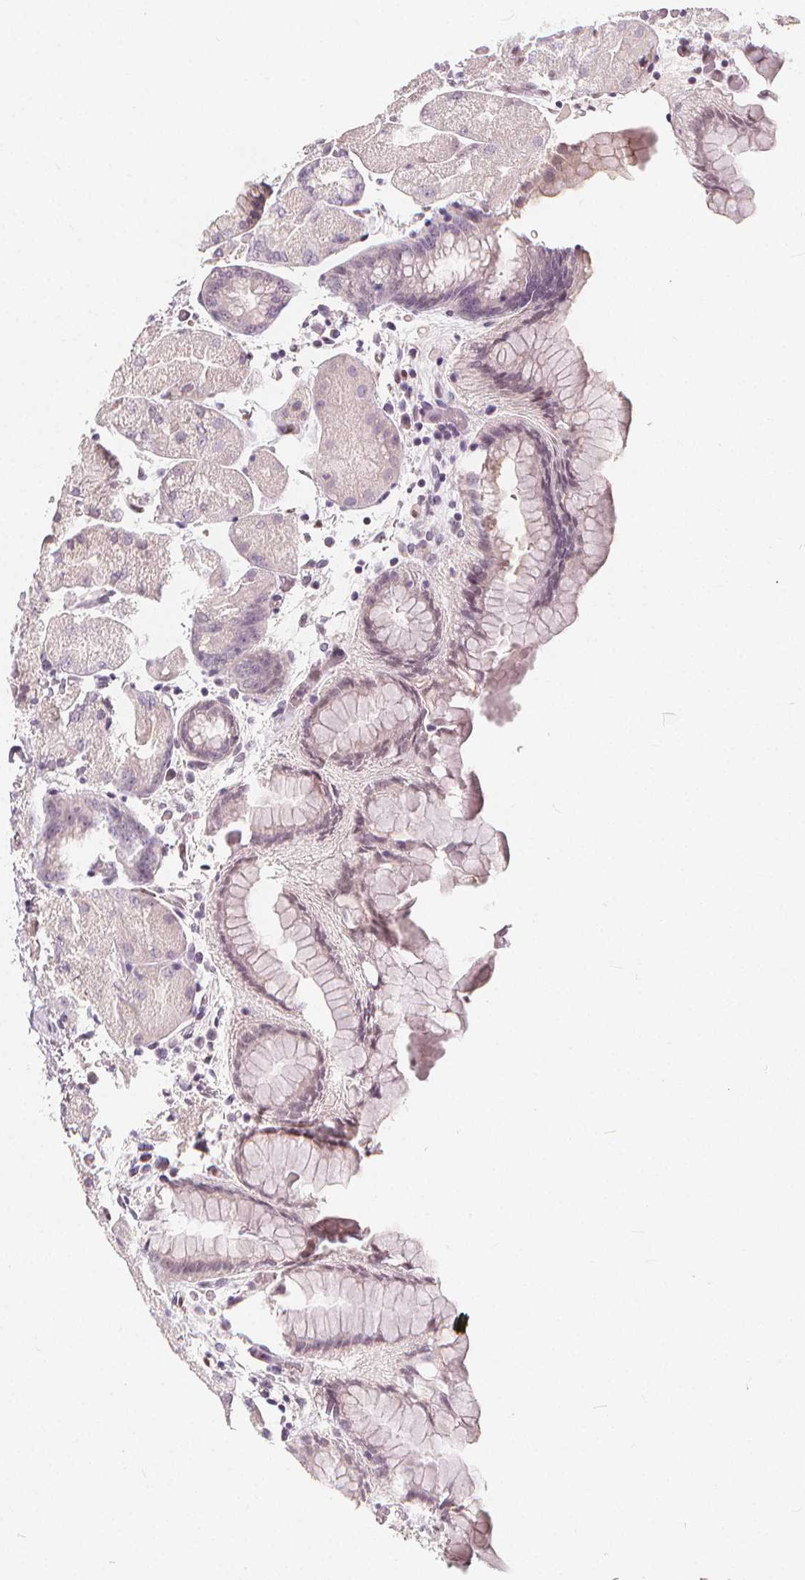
{"staining": {"intensity": "negative", "quantity": "none", "location": "none"}, "tissue": "stomach", "cell_type": "Glandular cells", "image_type": "normal", "snomed": [{"axis": "morphology", "description": "Normal tissue, NOS"}, {"axis": "topography", "description": "Stomach, upper"}, {"axis": "topography", "description": "Stomach"}, {"axis": "topography", "description": "Stomach, lower"}], "caption": "Immunohistochemistry (IHC) of benign human stomach demonstrates no positivity in glandular cells.", "gene": "DRC3", "patient": {"sex": "male", "age": 62}}